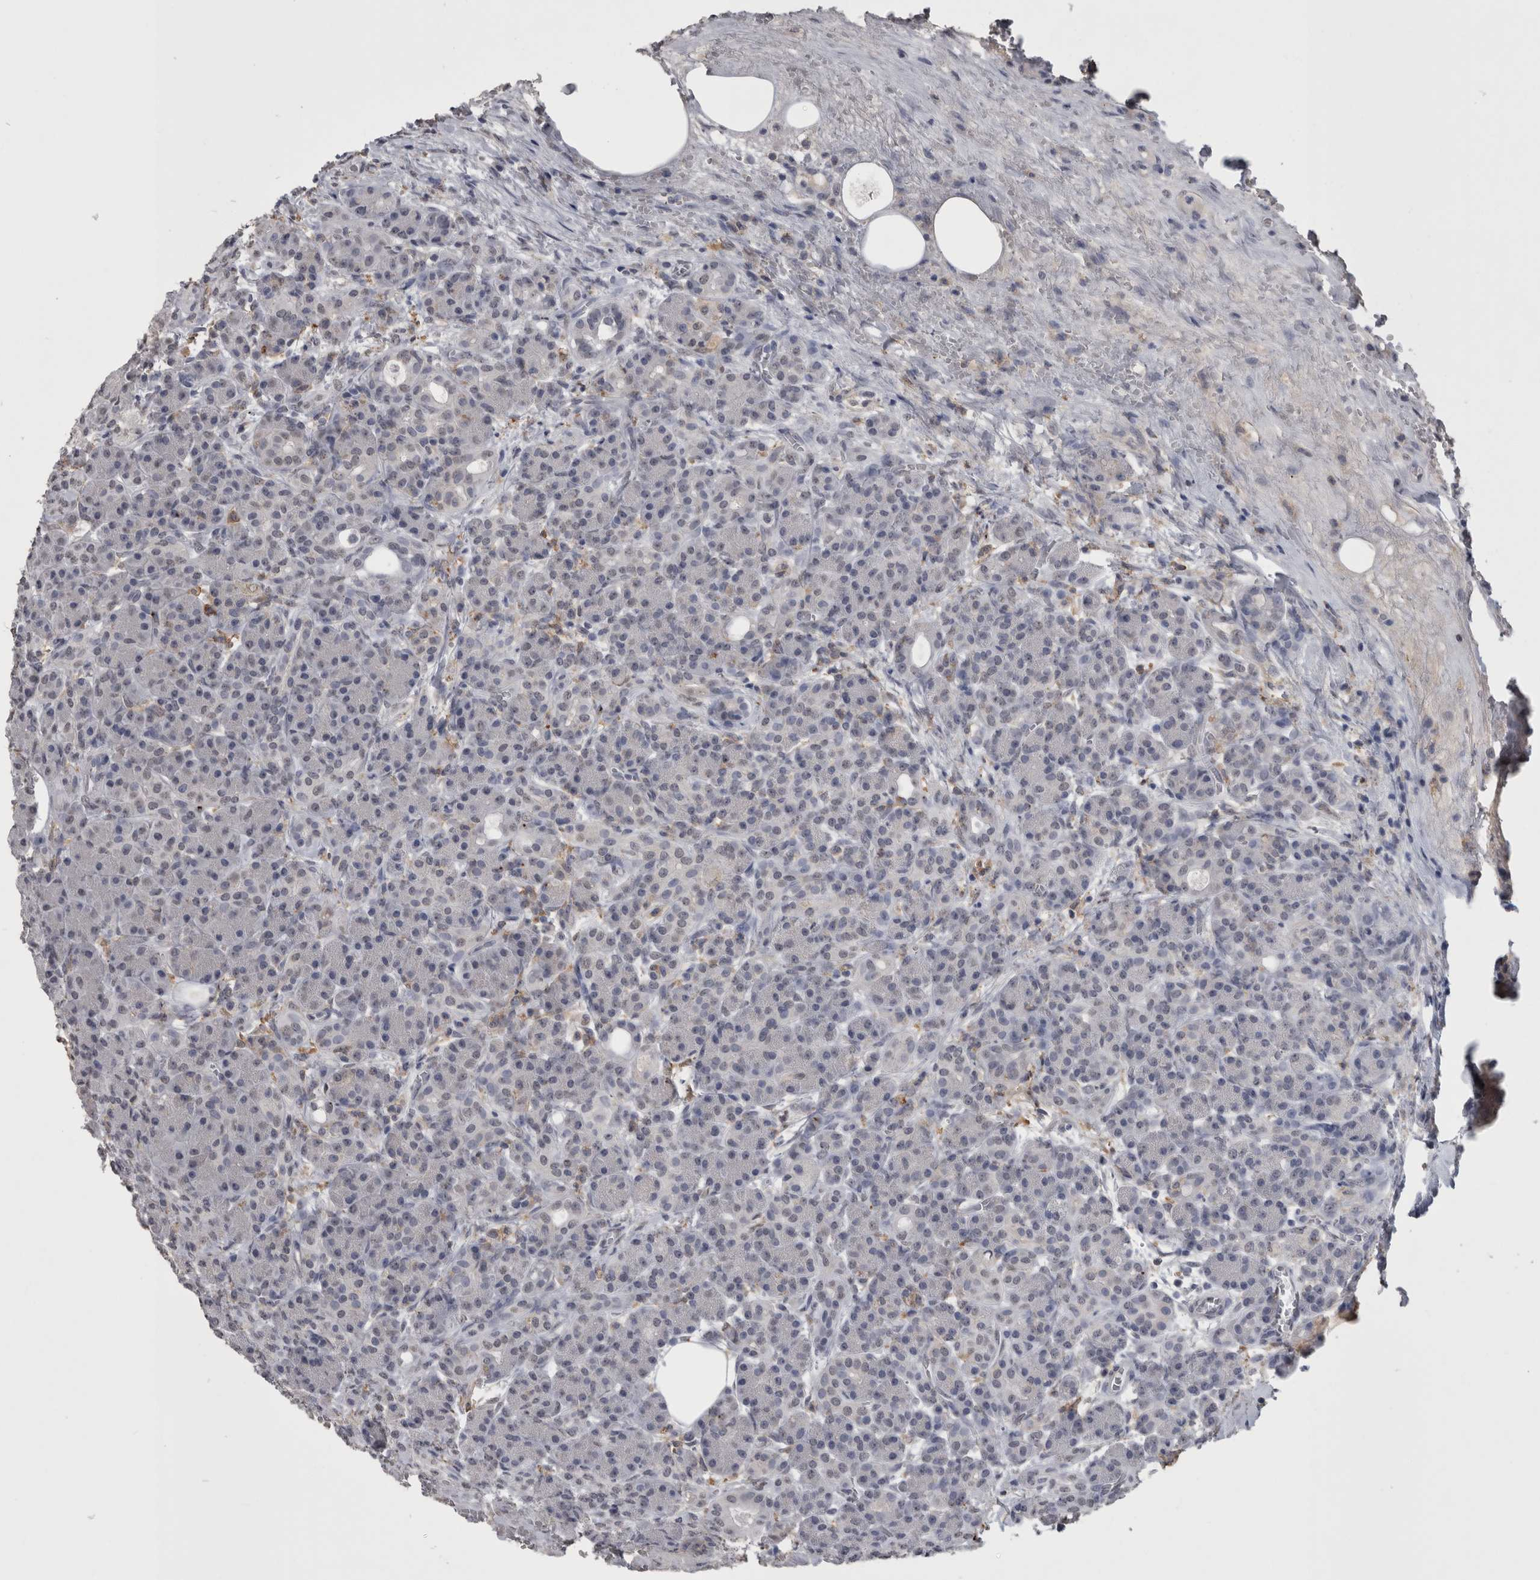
{"staining": {"intensity": "weak", "quantity": "<25%", "location": "cytoplasmic/membranous"}, "tissue": "pancreas", "cell_type": "Exocrine glandular cells", "image_type": "normal", "snomed": [{"axis": "morphology", "description": "Normal tissue, NOS"}, {"axis": "topography", "description": "Pancreas"}], "caption": "Immunohistochemistry (IHC) micrograph of normal human pancreas stained for a protein (brown), which reveals no staining in exocrine glandular cells. (Immunohistochemistry (IHC), brightfield microscopy, high magnification).", "gene": "PAX5", "patient": {"sex": "male", "age": 63}}